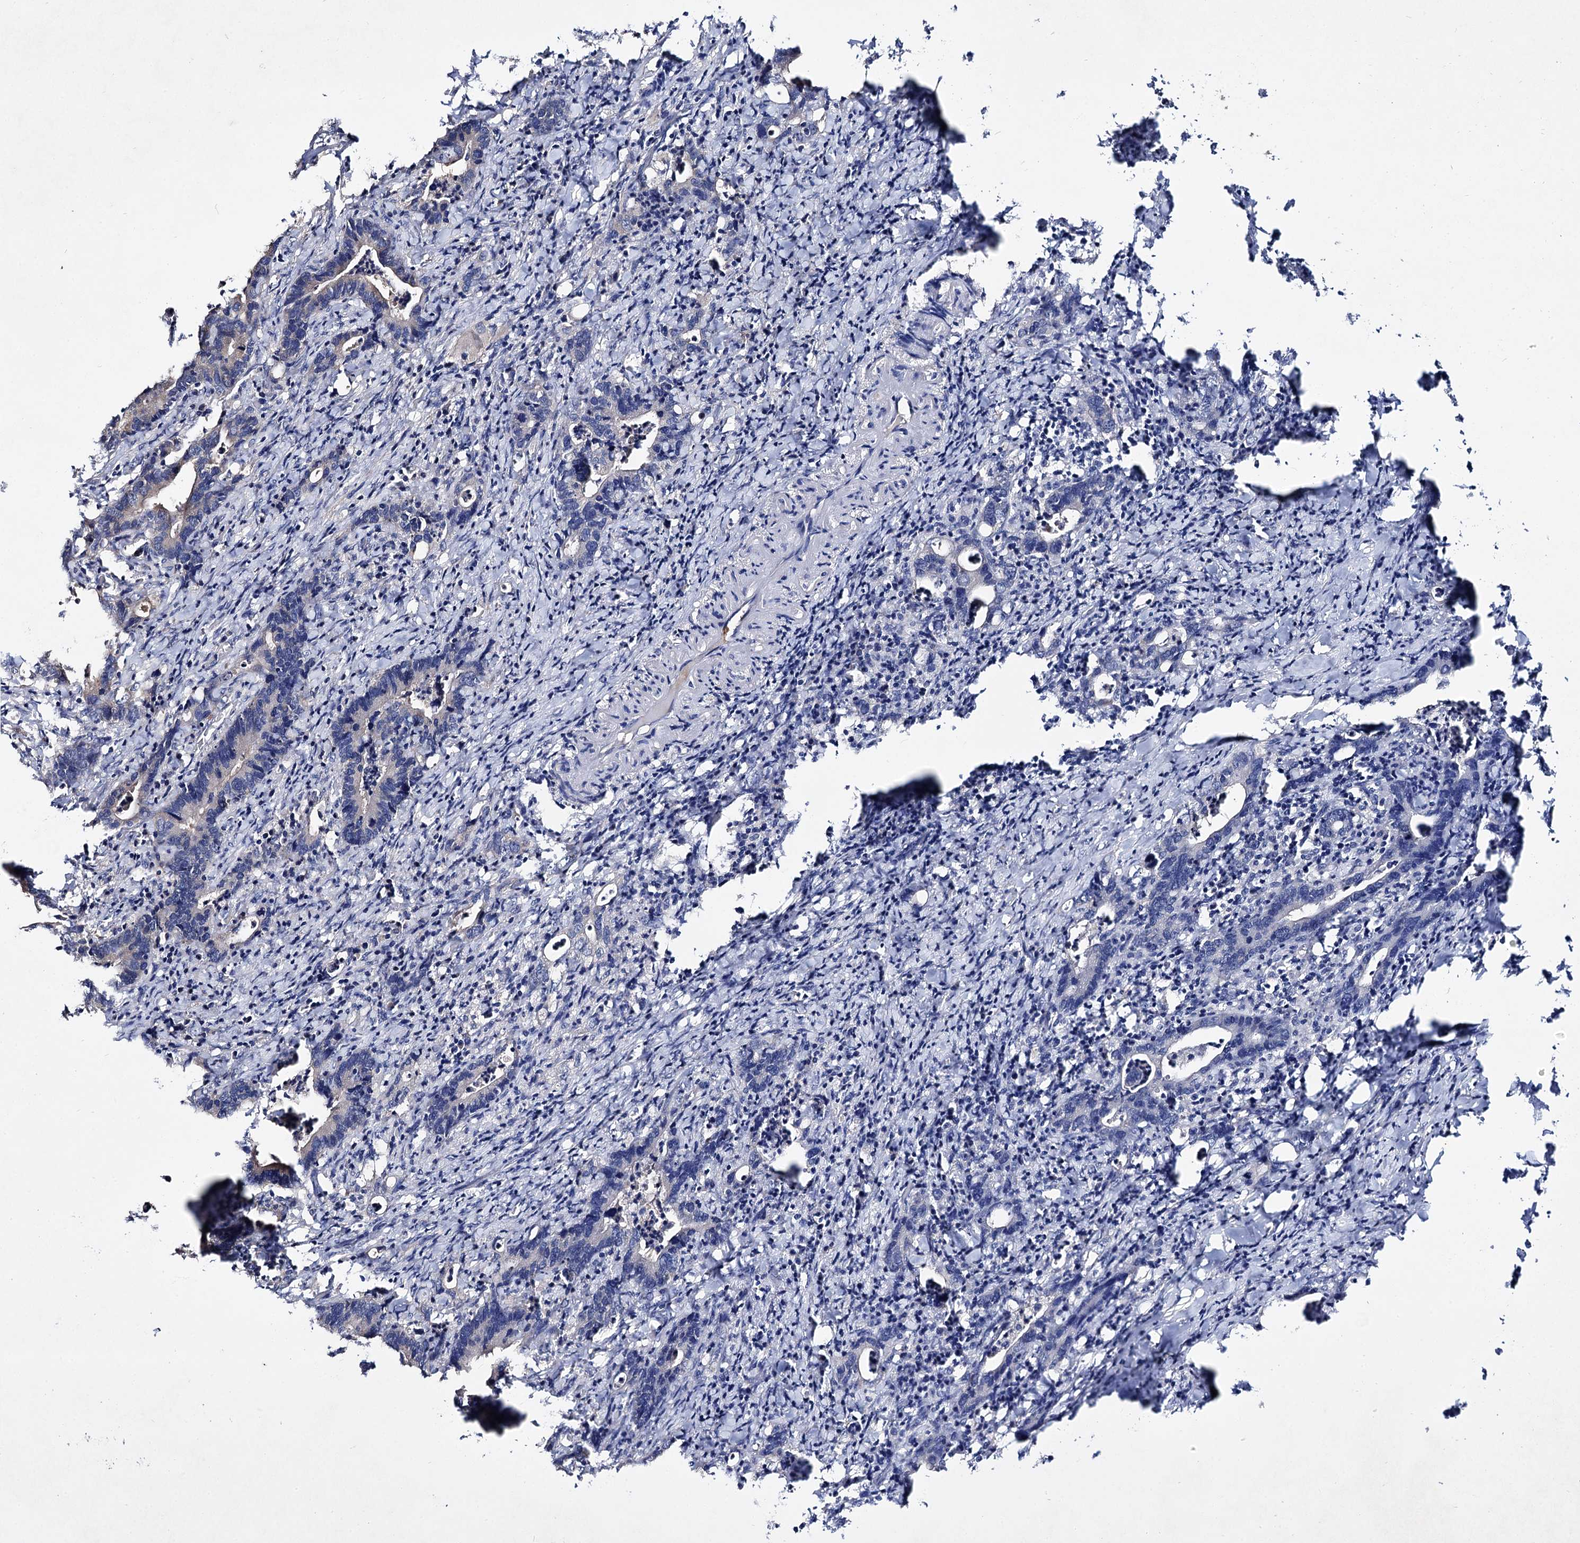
{"staining": {"intensity": "negative", "quantity": "none", "location": "none"}, "tissue": "colorectal cancer", "cell_type": "Tumor cells", "image_type": "cancer", "snomed": [{"axis": "morphology", "description": "Adenocarcinoma, NOS"}, {"axis": "topography", "description": "Colon"}], "caption": "Immunohistochemistry (IHC) micrograph of neoplastic tissue: colorectal adenocarcinoma stained with DAB (3,3'-diaminobenzidine) exhibits no significant protein expression in tumor cells.", "gene": "ARFIP2", "patient": {"sex": "female", "age": 75}}